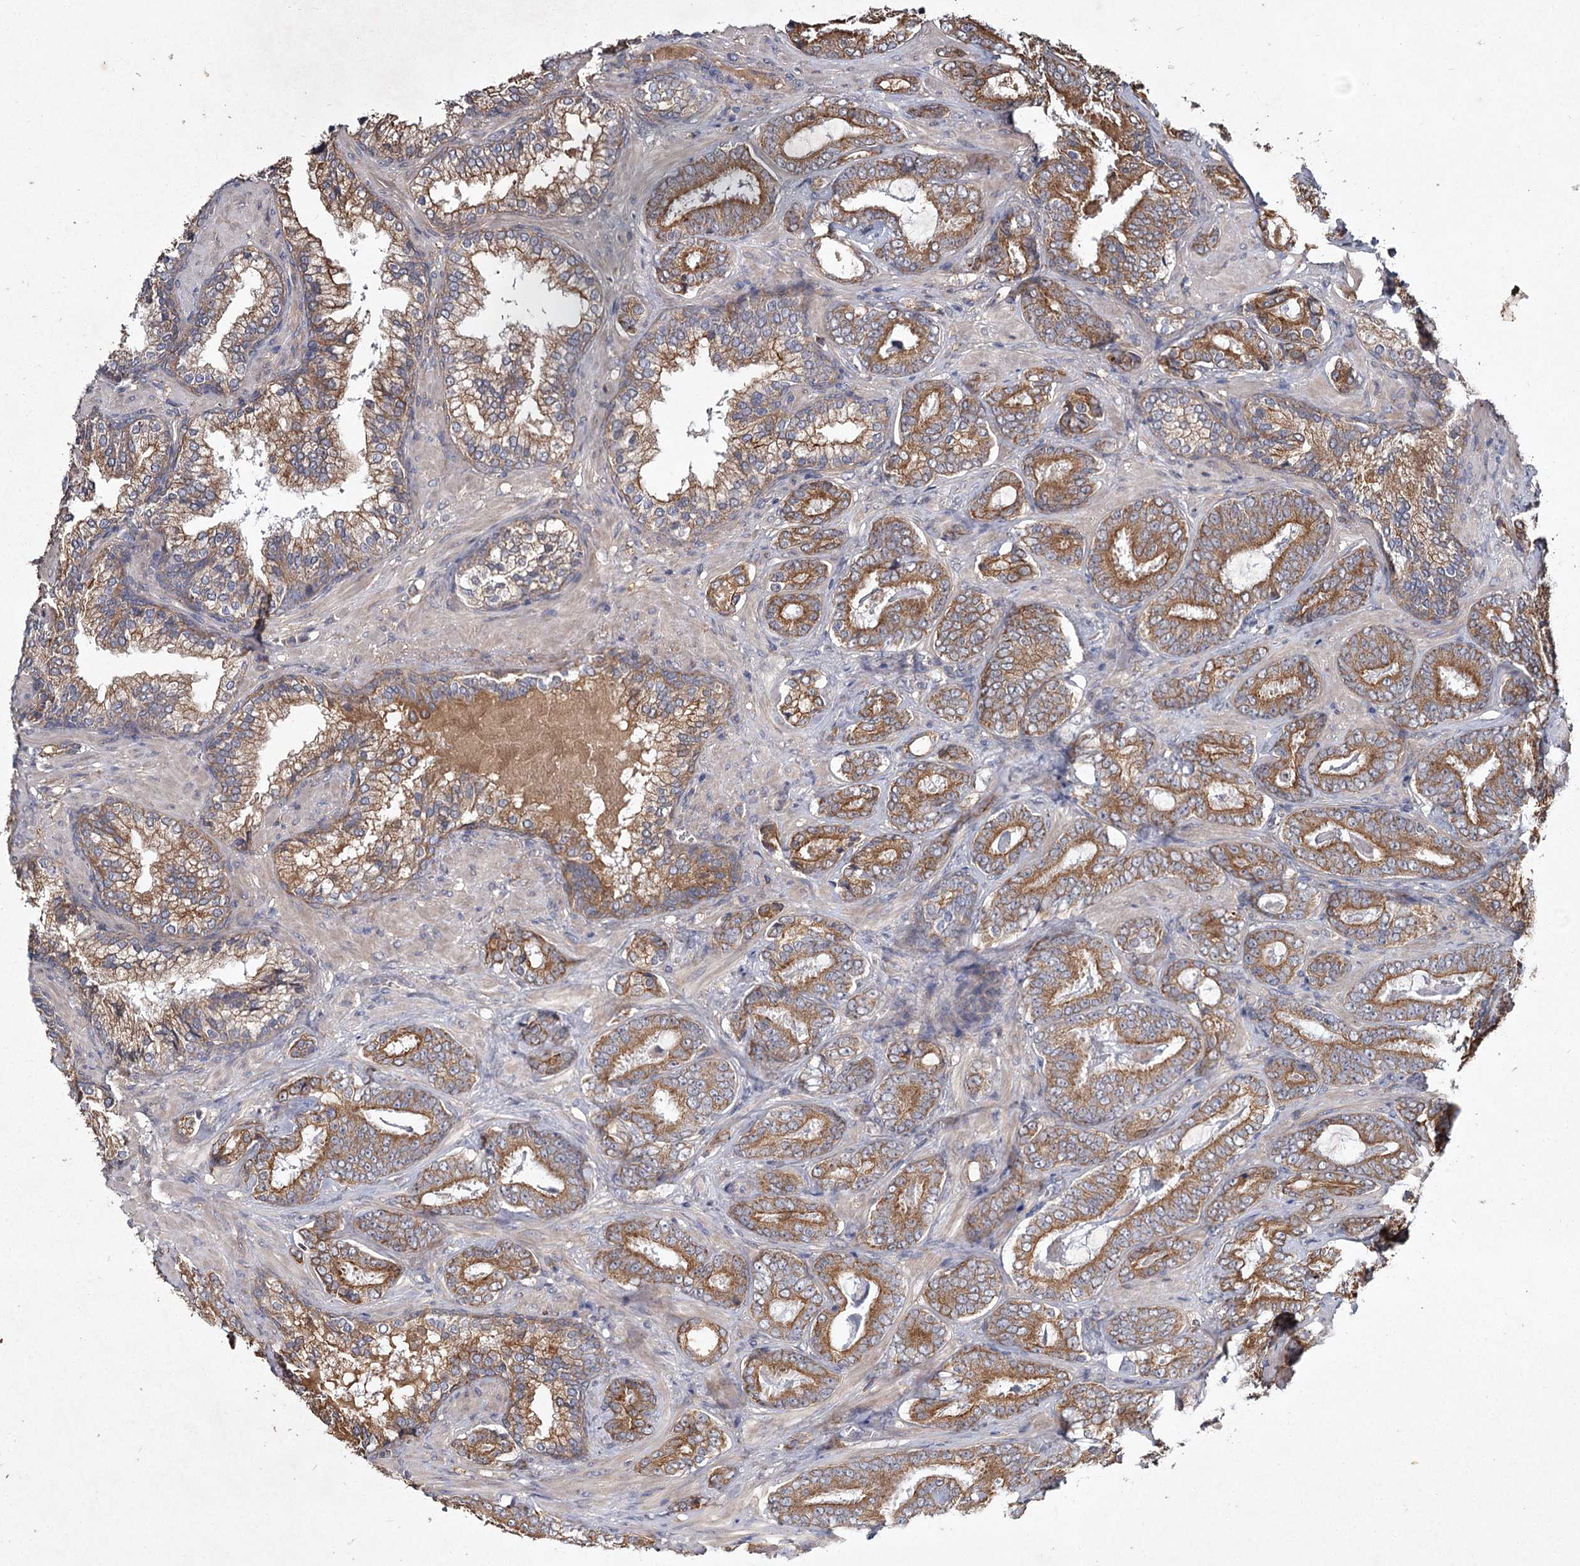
{"staining": {"intensity": "moderate", "quantity": ">75%", "location": "cytoplasmic/membranous"}, "tissue": "prostate cancer", "cell_type": "Tumor cells", "image_type": "cancer", "snomed": [{"axis": "morphology", "description": "Adenocarcinoma, Low grade"}, {"axis": "topography", "description": "Prostate"}], "caption": "A brown stain highlights moderate cytoplasmic/membranous expression of a protein in low-grade adenocarcinoma (prostate) tumor cells. The staining was performed using DAB (3,3'-diaminobenzidine) to visualize the protein expression in brown, while the nuclei were stained in blue with hematoxylin (Magnification: 20x).", "gene": "MFN1", "patient": {"sex": "male", "age": 60}}